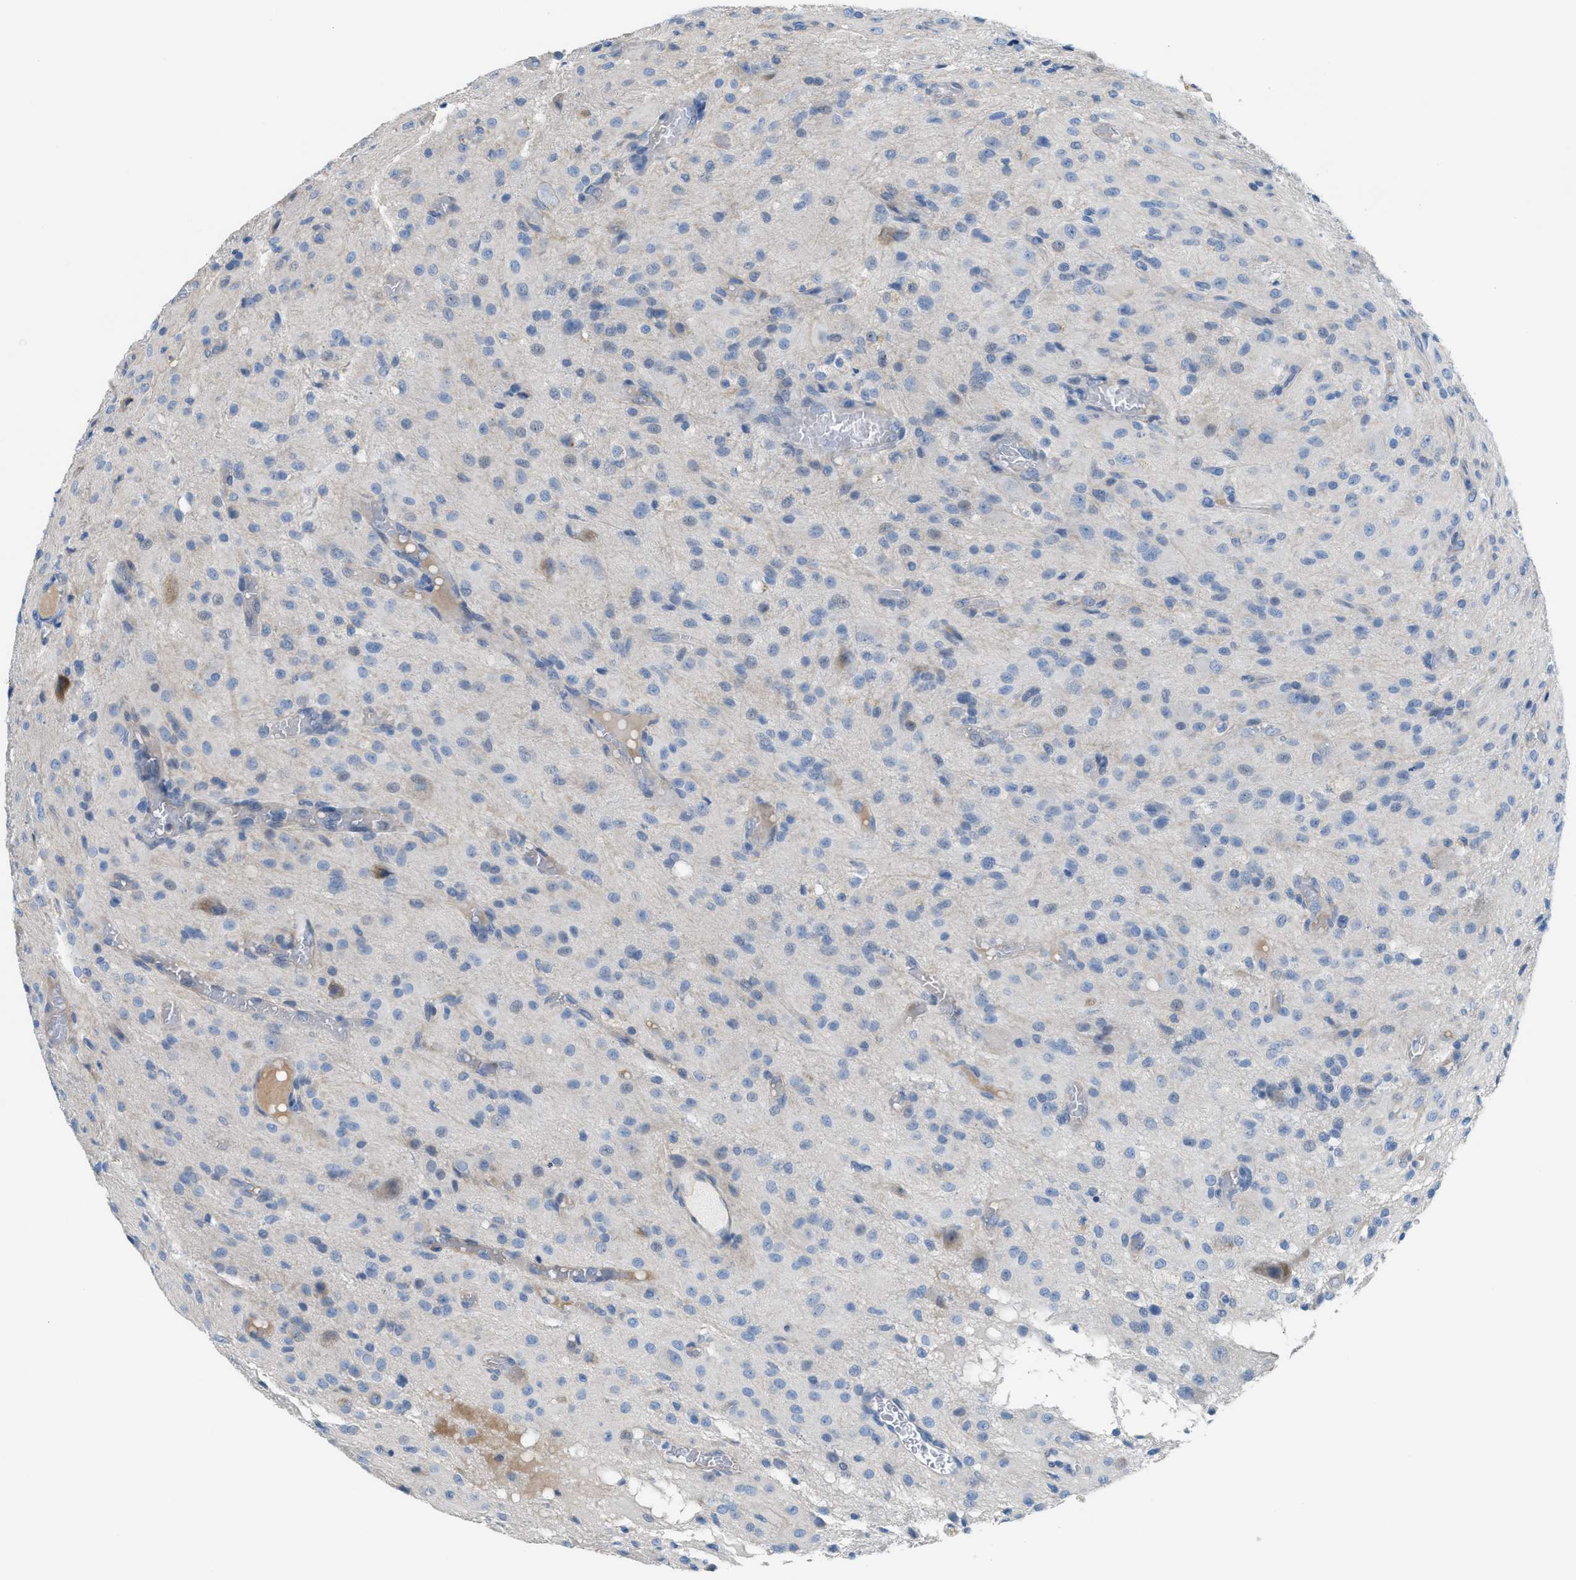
{"staining": {"intensity": "negative", "quantity": "none", "location": "none"}, "tissue": "glioma", "cell_type": "Tumor cells", "image_type": "cancer", "snomed": [{"axis": "morphology", "description": "Glioma, malignant, High grade"}, {"axis": "topography", "description": "Brain"}], "caption": "There is no significant staining in tumor cells of malignant glioma (high-grade). (DAB (3,3'-diaminobenzidine) immunohistochemistry (IHC) with hematoxylin counter stain).", "gene": "MPP3", "patient": {"sex": "female", "age": 59}}